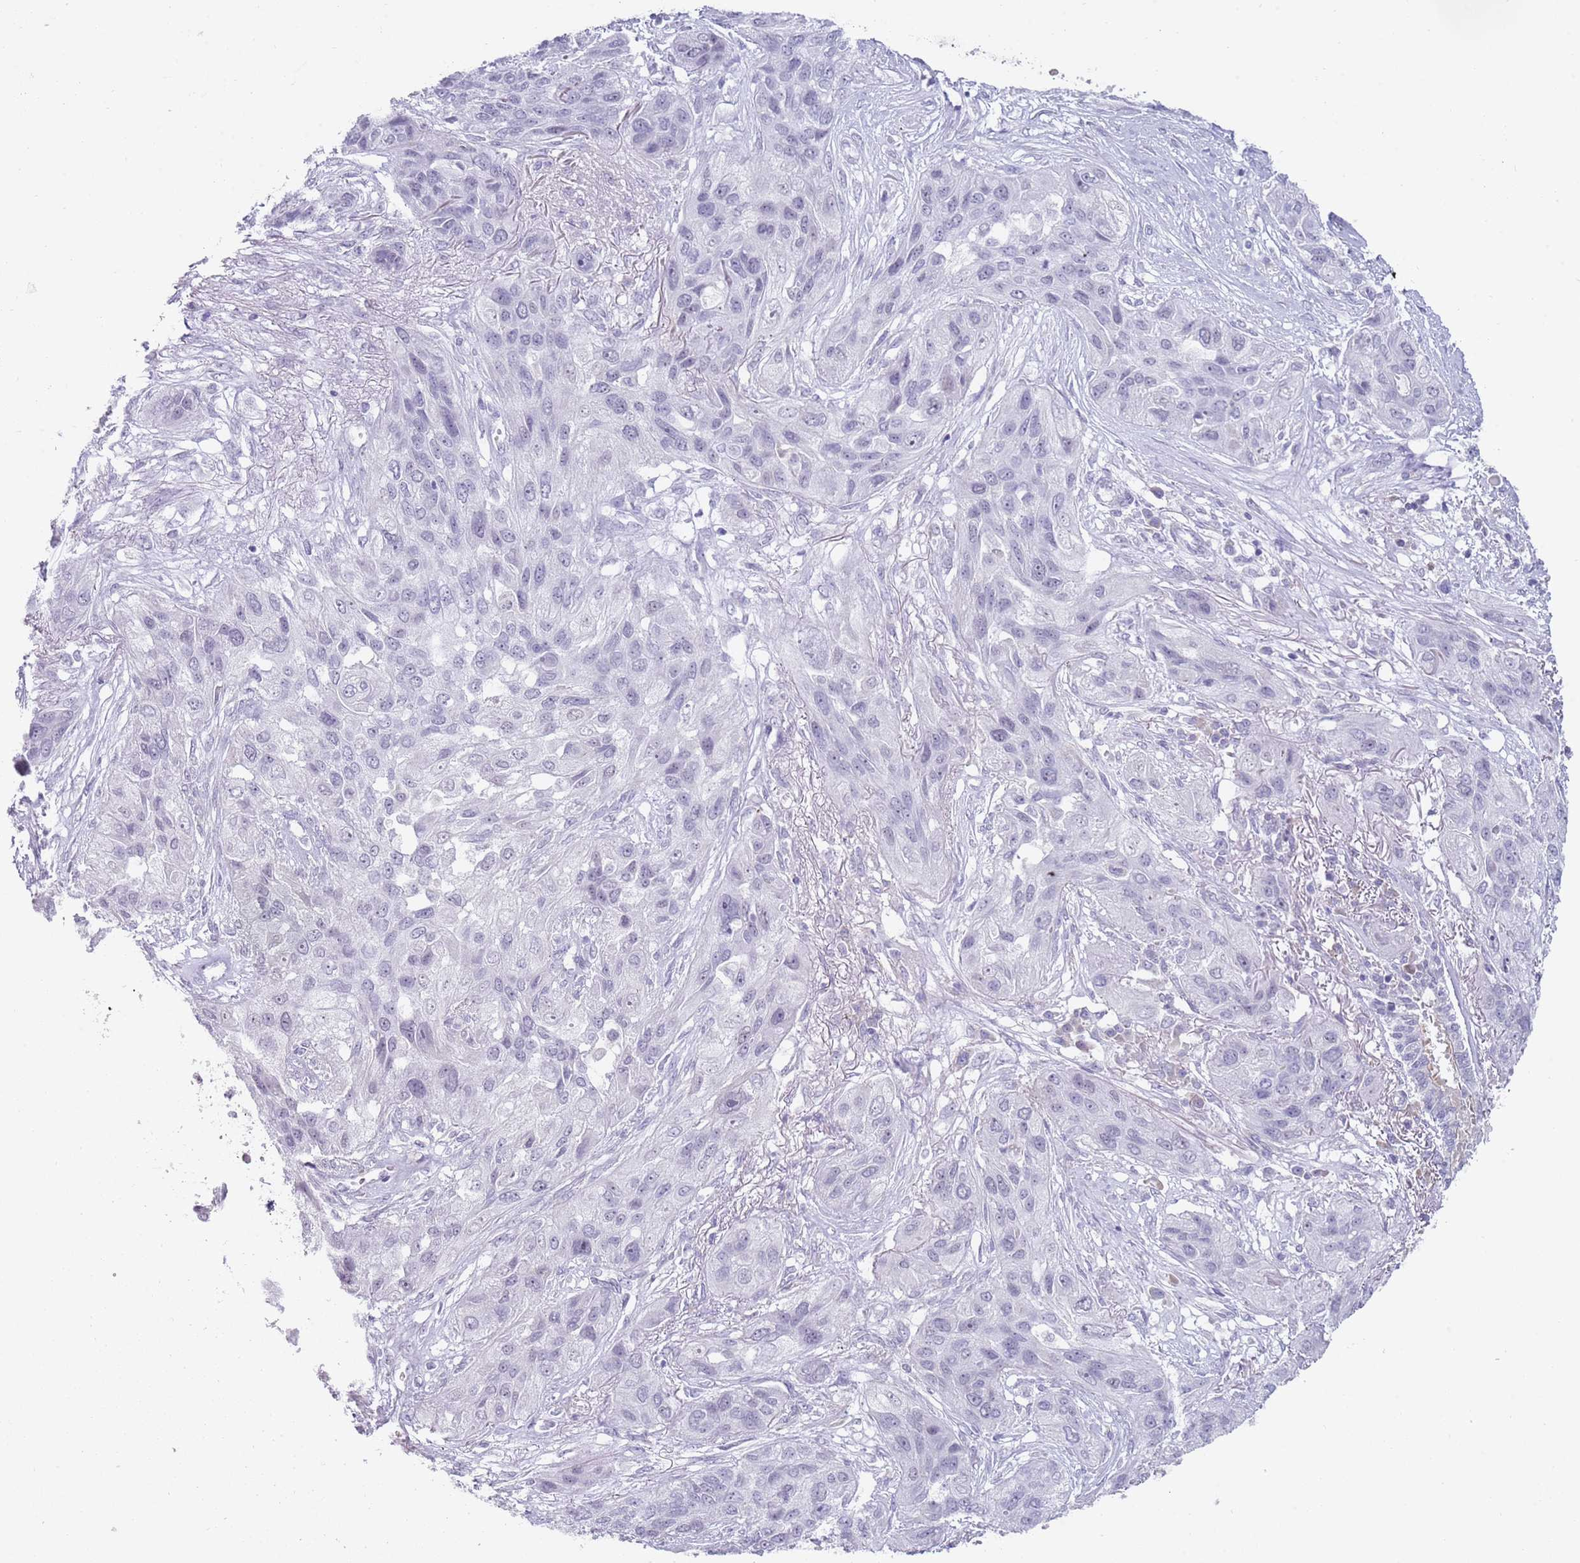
{"staining": {"intensity": "negative", "quantity": "none", "location": "none"}, "tissue": "lung cancer", "cell_type": "Tumor cells", "image_type": "cancer", "snomed": [{"axis": "morphology", "description": "Squamous cell carcinoma, NOS"}, {"axis": "topography", "description": "Lung"}], "caption": "Tumor cells show no significant protein expression in lung cancer.", "gene": "NBPF3", "patient": {"sex": "female", "age": 70}}